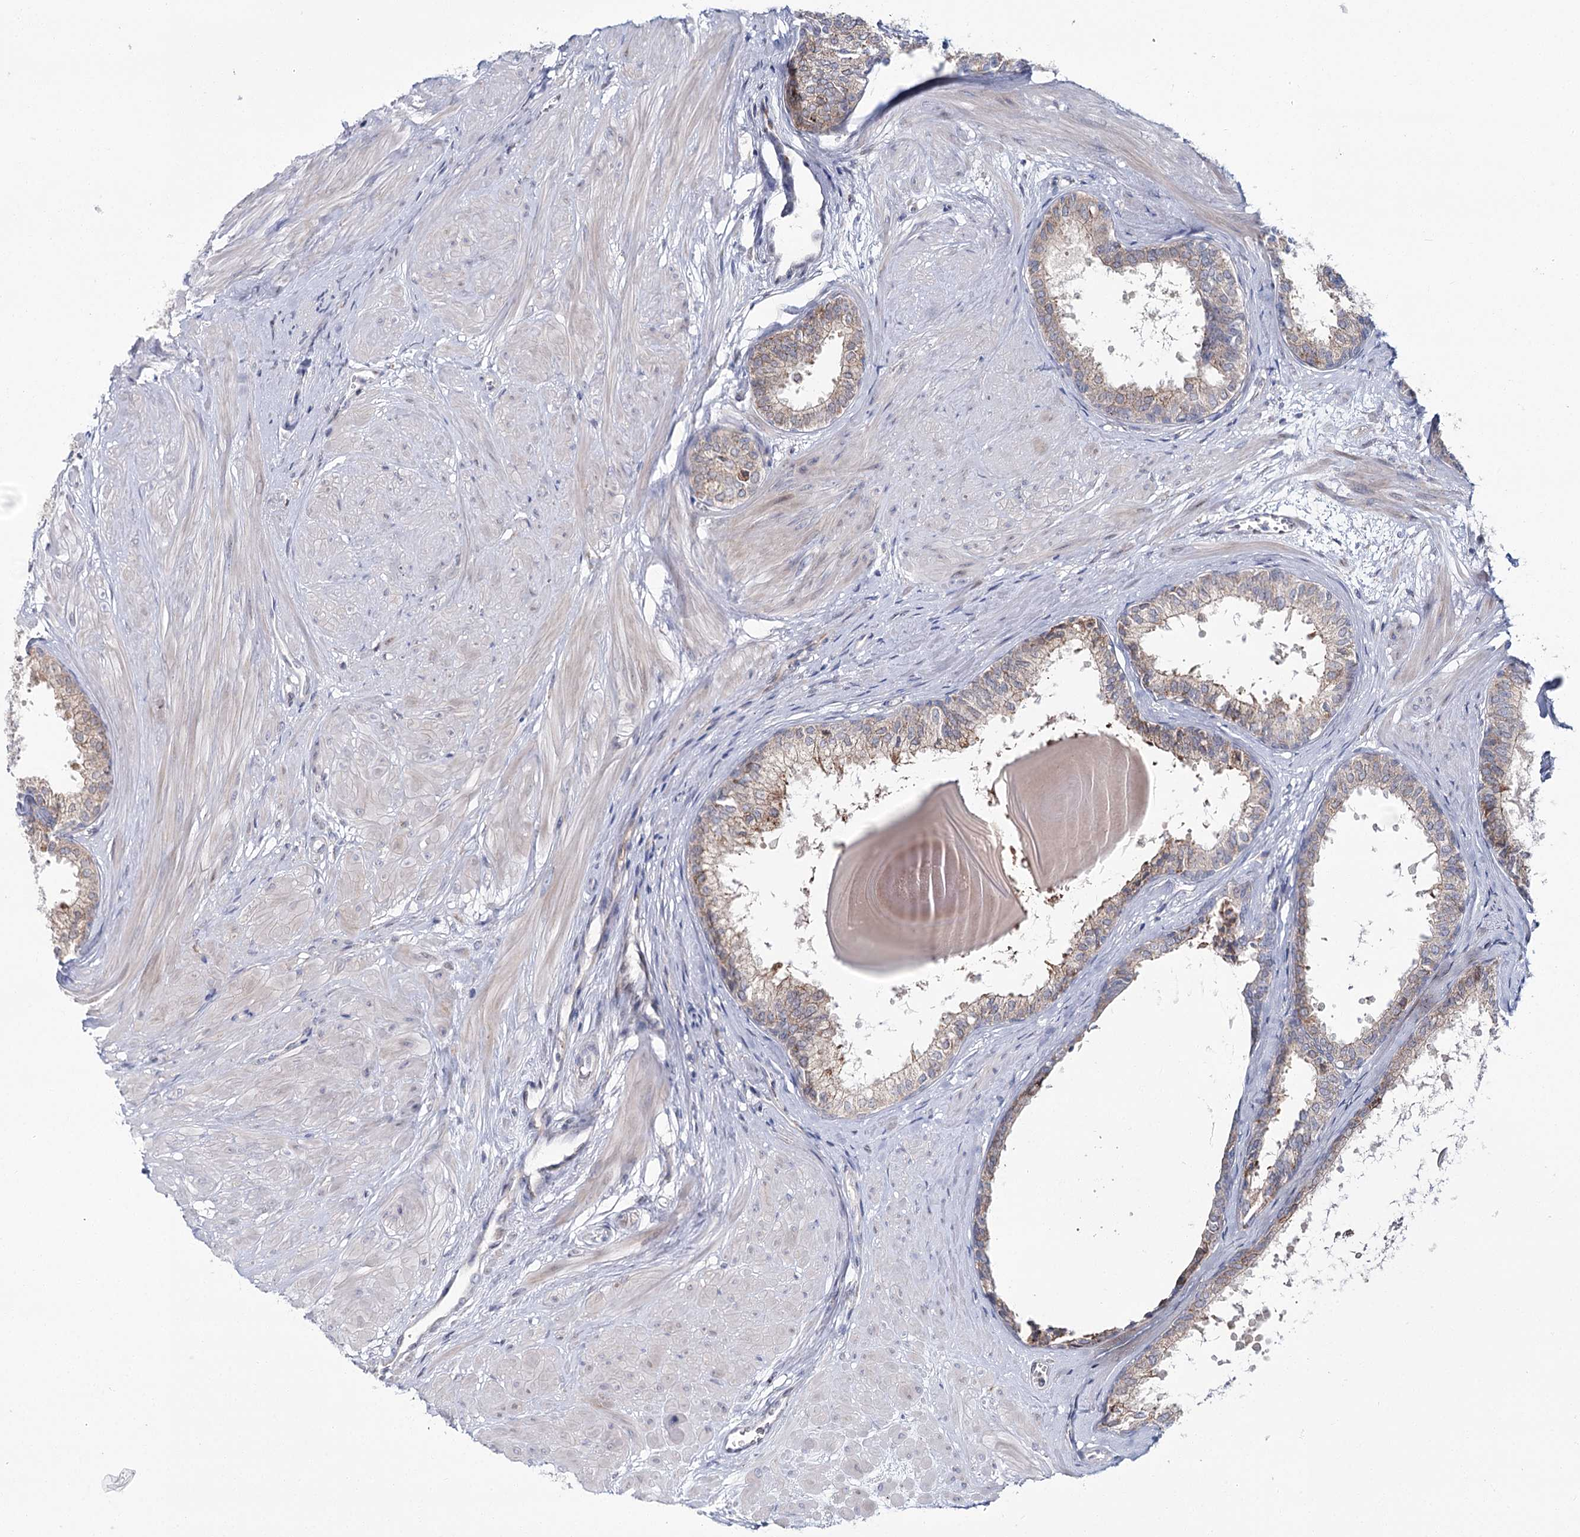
{"staining": {"intensity": "weak", "quantity": "25%-75%", "location": "cytoplasmic/membranous"}, "tissue": "prostate", "cell_type": "Glandular cells", "image_type": "normal", "snomed": [{"axis": "morphology", "description": "Normal tissue, NOS"}, {"axis": "topography", "description": "Prostate"}], "caption": "Weak cytoplasmic/membranous expression for a protein is appreciated in about 25%-75% of glandular cells of unremarkable prostate using immunohistochemistry (IHC).", "gene": "CPLANE1", "patient": {"sex": "male", "age": 48}}